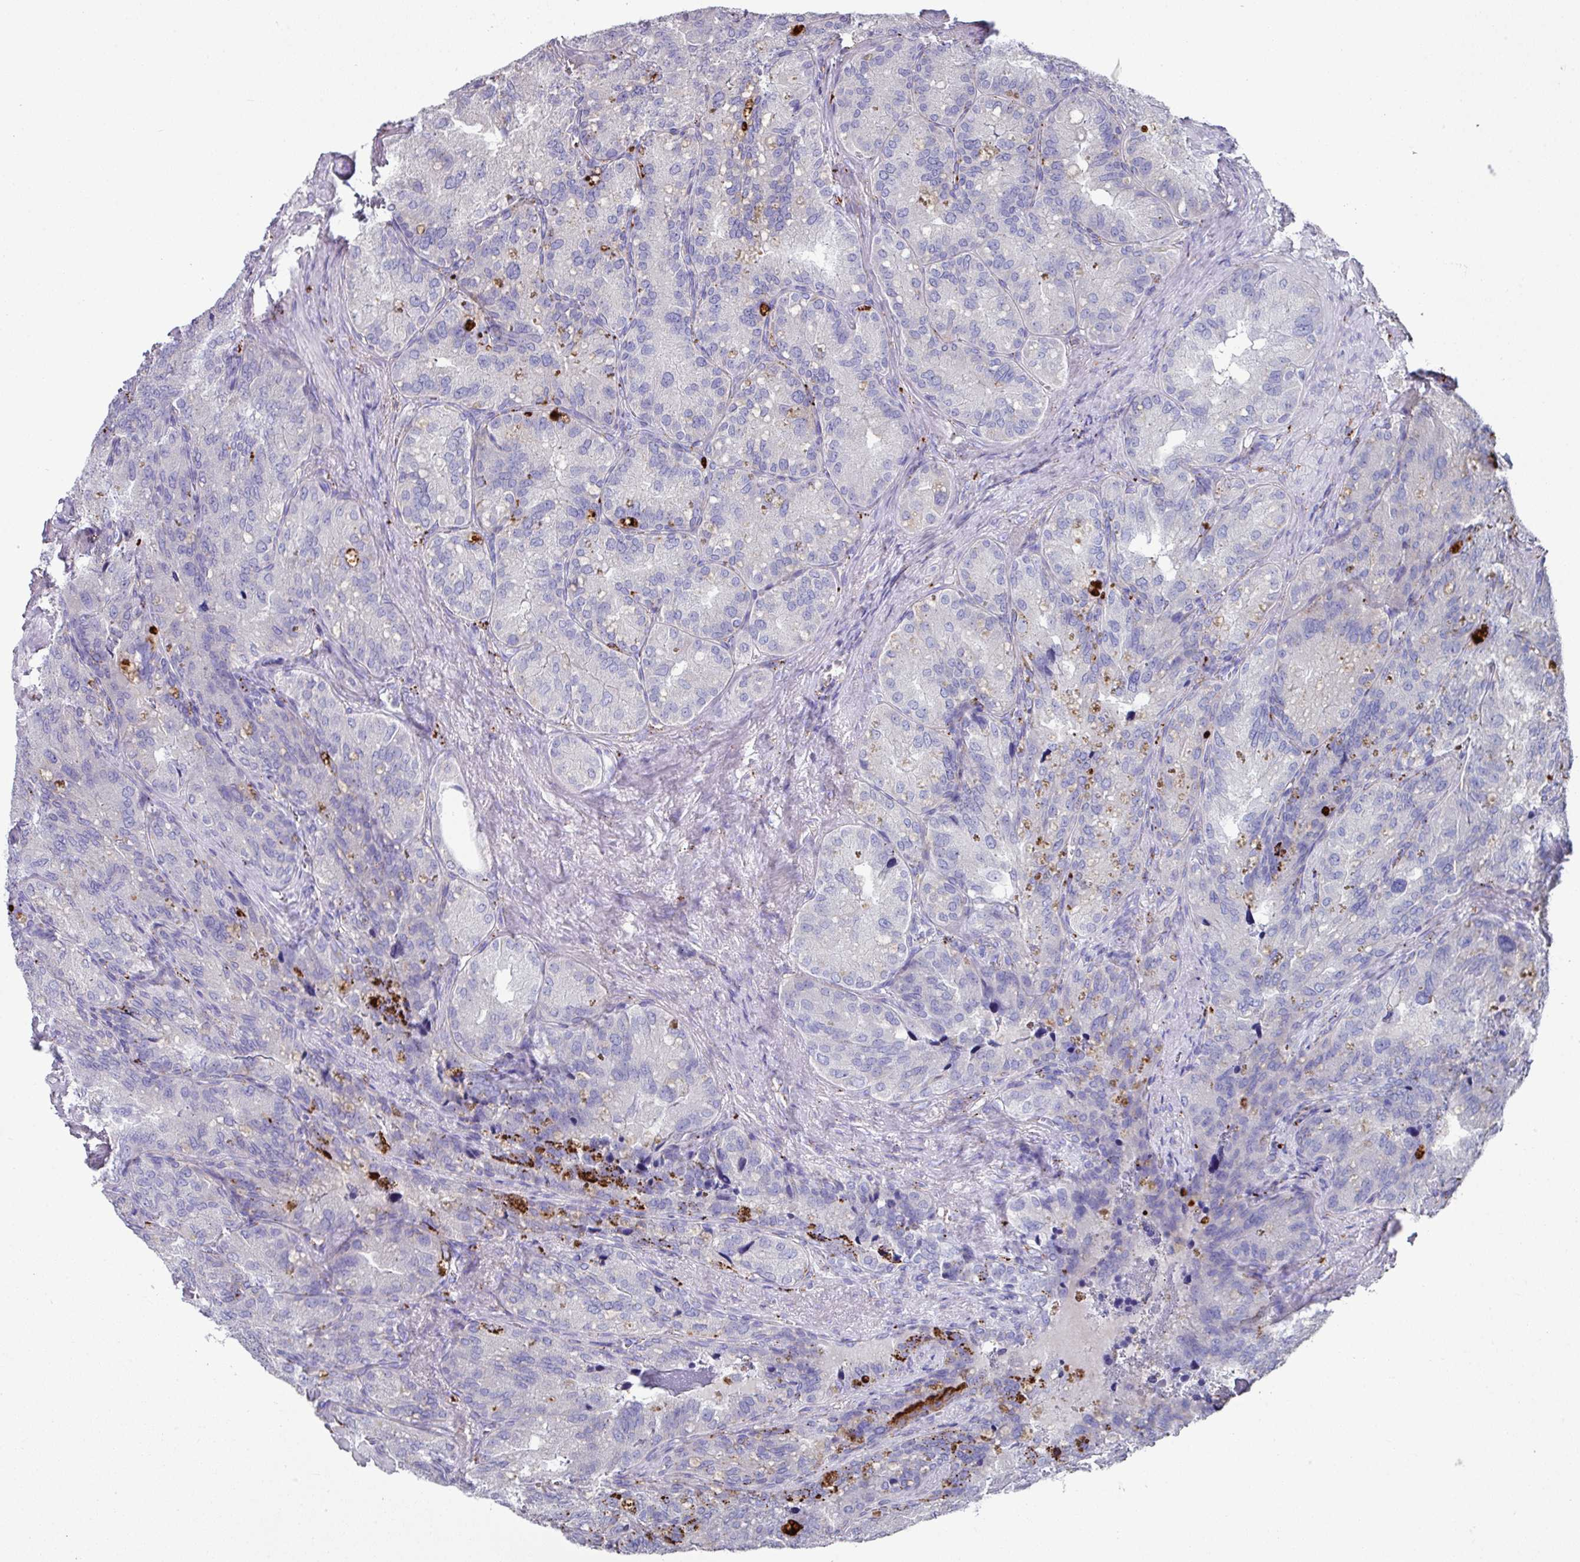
{"staining": {"intensity": "strong", "quantity": "<25%", "location": "cytoplasmic/membranous"}, "tissue": "seminal vesicle", "cell_type": "Glandular cells", "image_type": "normal", "snomed": [{"axis": "morphology", "description": "Normal tissue, NOS"}, {"axis": "topography", "description": "Seminal veicle"}], "caption": "Strong cytoplasmic/membranous positivity for a protein is identified in approximately <25% of glandular cells of normal seminal vesicle using immunohistochemistry.", "gene": "CPVL", "patient": {"sex": "male", "age": 69}}